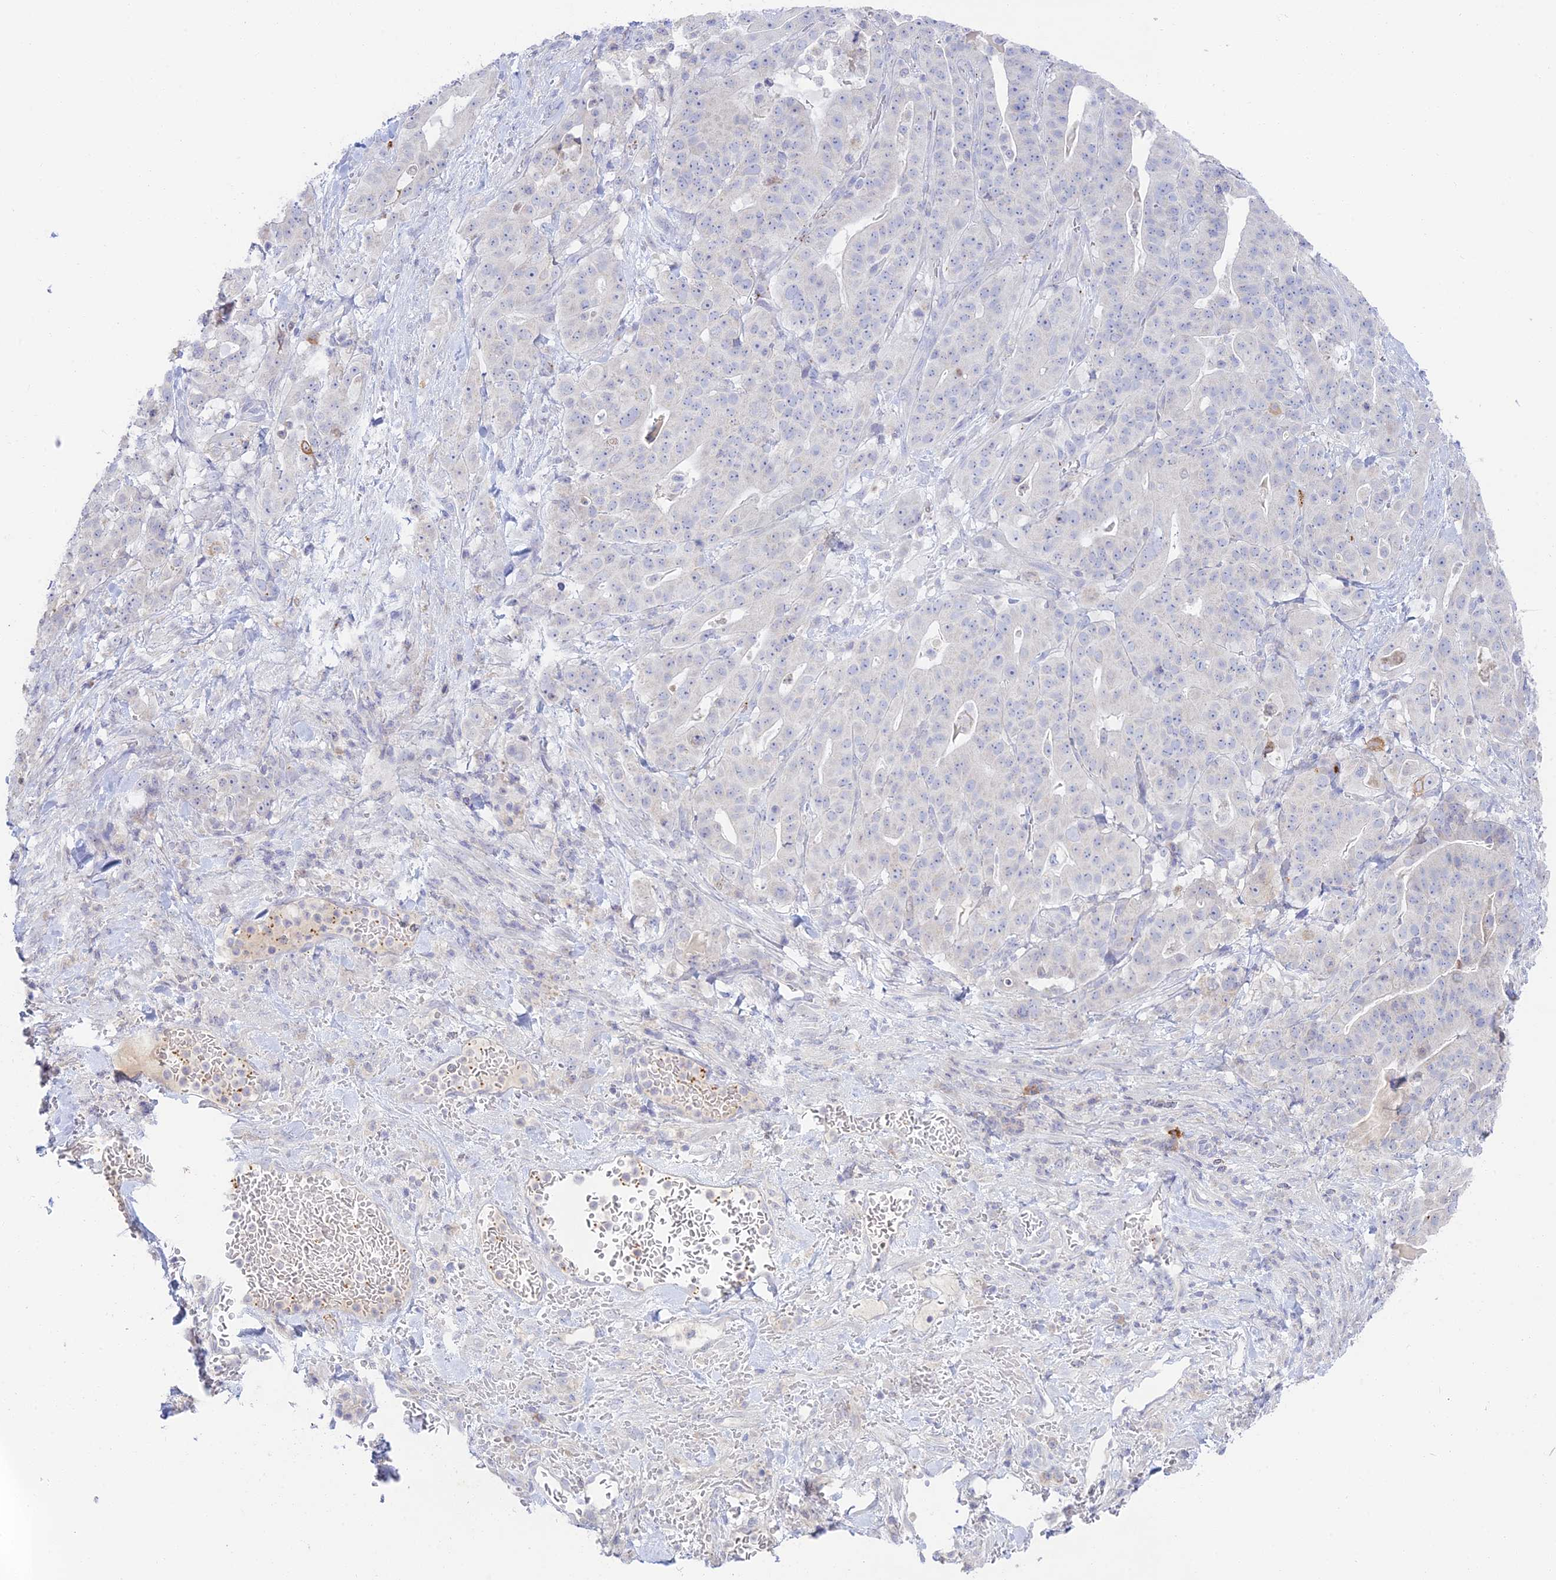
{"staining": {"intensity": "negative", "quantity": "none", "location": "none"}, "tissue": "stomach cancer", "cell_type": "Tumor cells", "image_type": "cancer", "snomed": [{"axis": "morphology", "description": "Adenocarcinoma, NOS"}, {"axis": "topography", "description": "Stomach"}], "caption": "This is an immunohistochemistry histopathology image of stomach cancer (adenocarcinoma). There is no staining in tumor cells.", "gene": "TMEM40", "patient": {"sex": "male", "age": 48}}